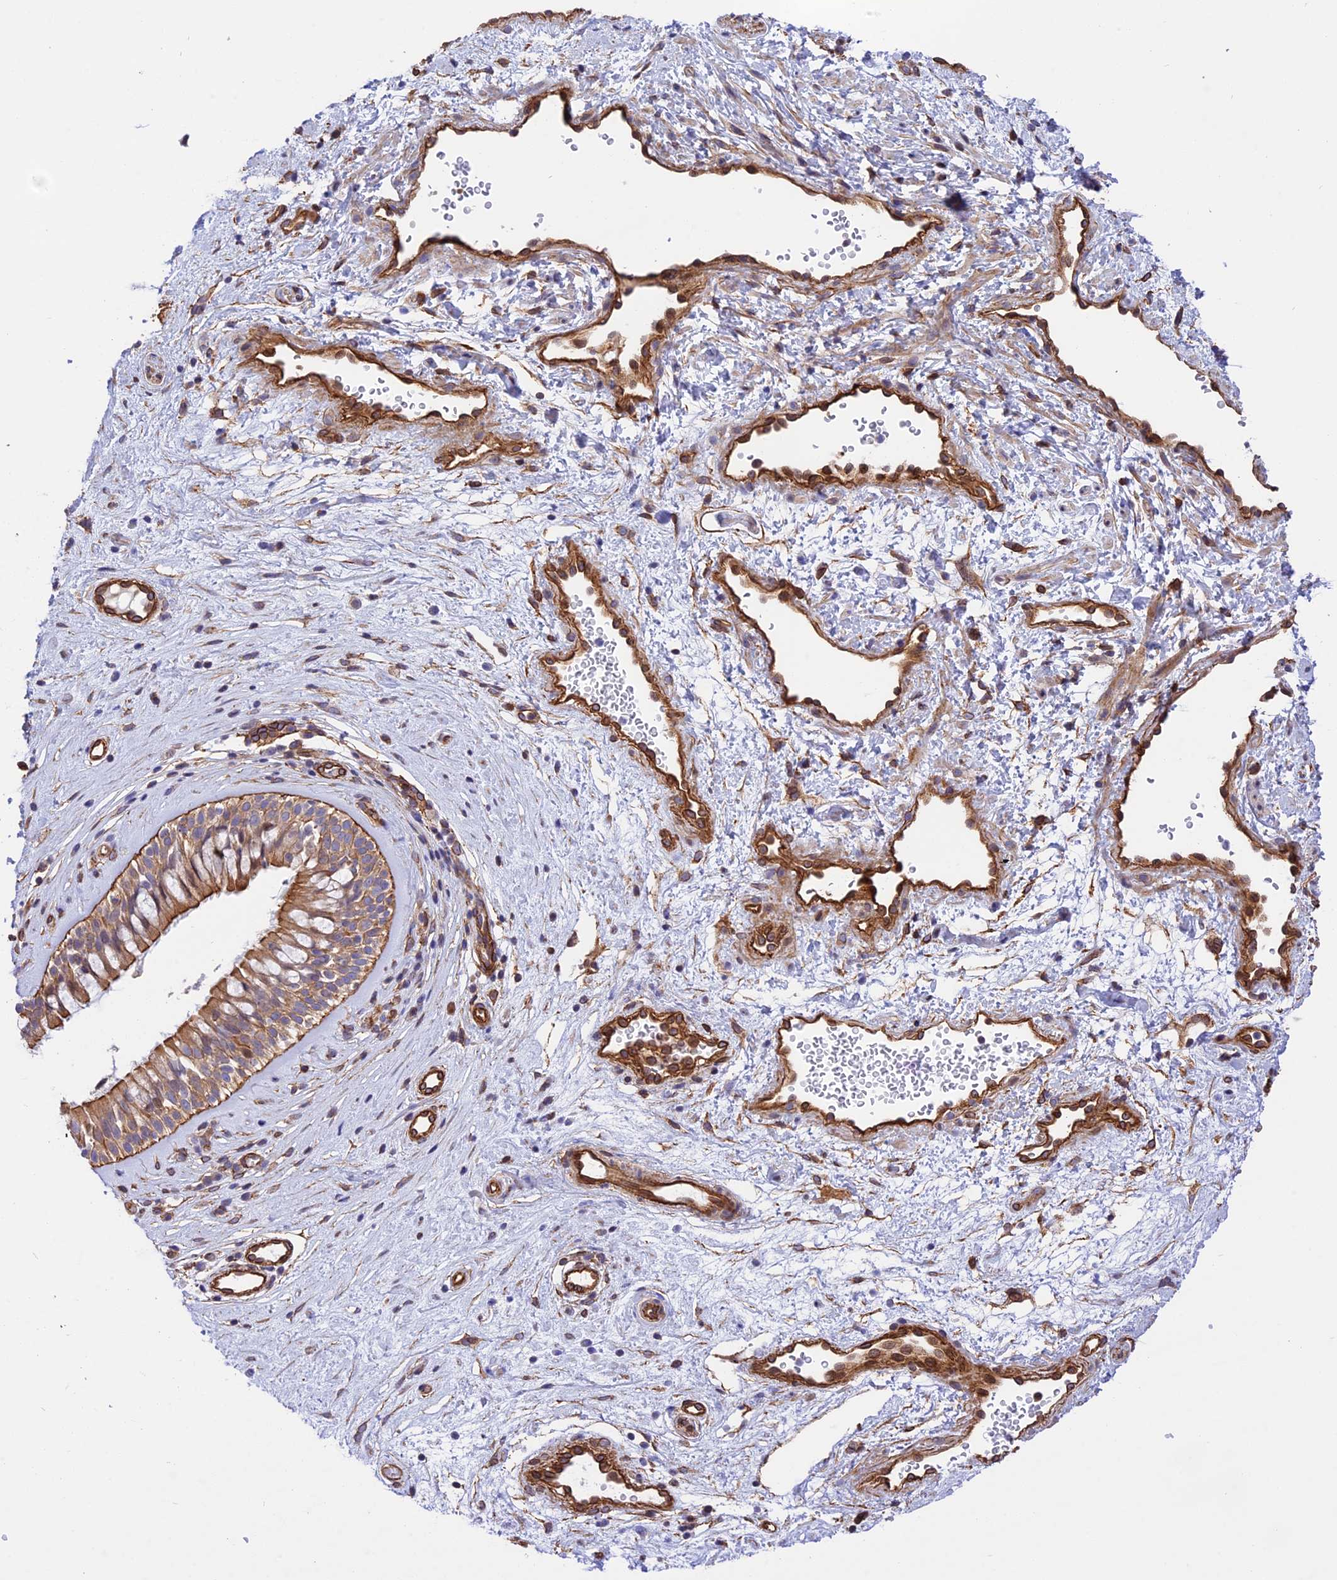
{"staining": {"intensity": "moderate", "quantity": ">75%", "location": "cytoplasmic/membranous"}, "tissue": "nasopharynx", "cell_type": "Respiratory epithelial cells", "image_type": "normal", "snomed": [{"axis": "morphology", "description": "Normal tissue, NOS"}, {"axis": "topography", "description": "Nasopharynx"}], "caption": "A micrograph showing moderate cytoplasmic/membranous positivity in approximately >75% of respiratory epithelial cells in benign nasopharynx, as visualized by brown immunohistochemical staining.", "gene": "R3HDM4", "patient": {"sex": "male", "age": 32}}